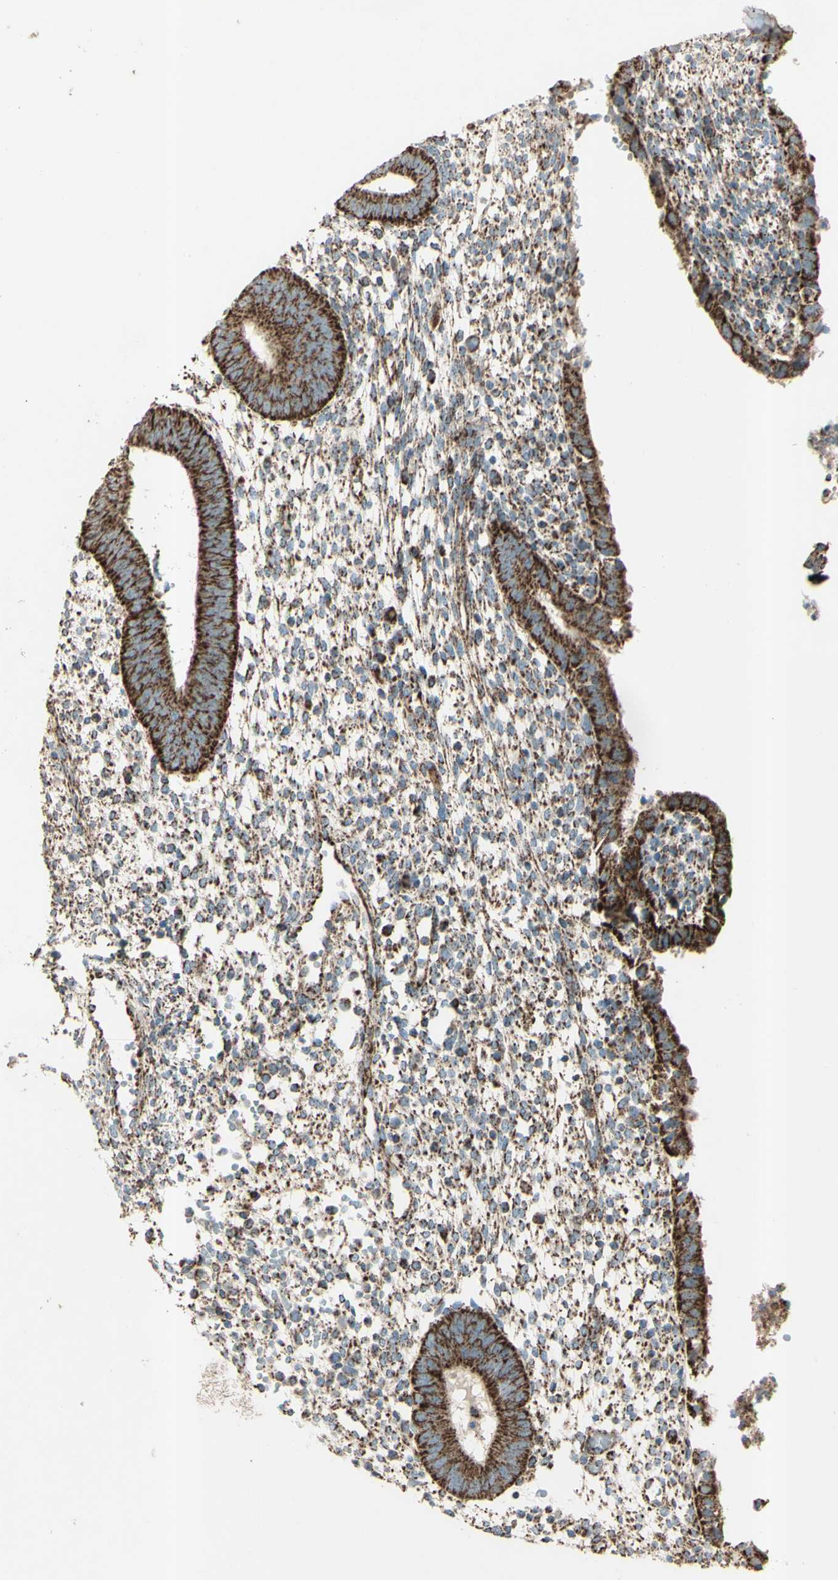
{"staining": {"intensity": "strong", "quantity": ">75%", "location": "cytoplasmic/membranous"}, "tissue": "endometrium", "cell_type": "Cells in endometrial stroma", "image_type": "normal", "snomed": [{"axis": "morphology", "description": "Normal tissue, NOS"}, {"axis": "topography", "description": "Endometrium"}], "caption": "IHC (DAB (3,3'-diaminobenzidine)) staining of normal endometrium displays strong cytoplasmic/membranous protein staining in approximately >75% of cells in endometrial stroma. Using DAB (3,3'-diaminobenzidine) (brown) and hematoxylin (blue) stains, captured at high magnification using brightfield microscopy.", "gene": "RHOT1", "patient": {"sex": "female", "age": 35}}